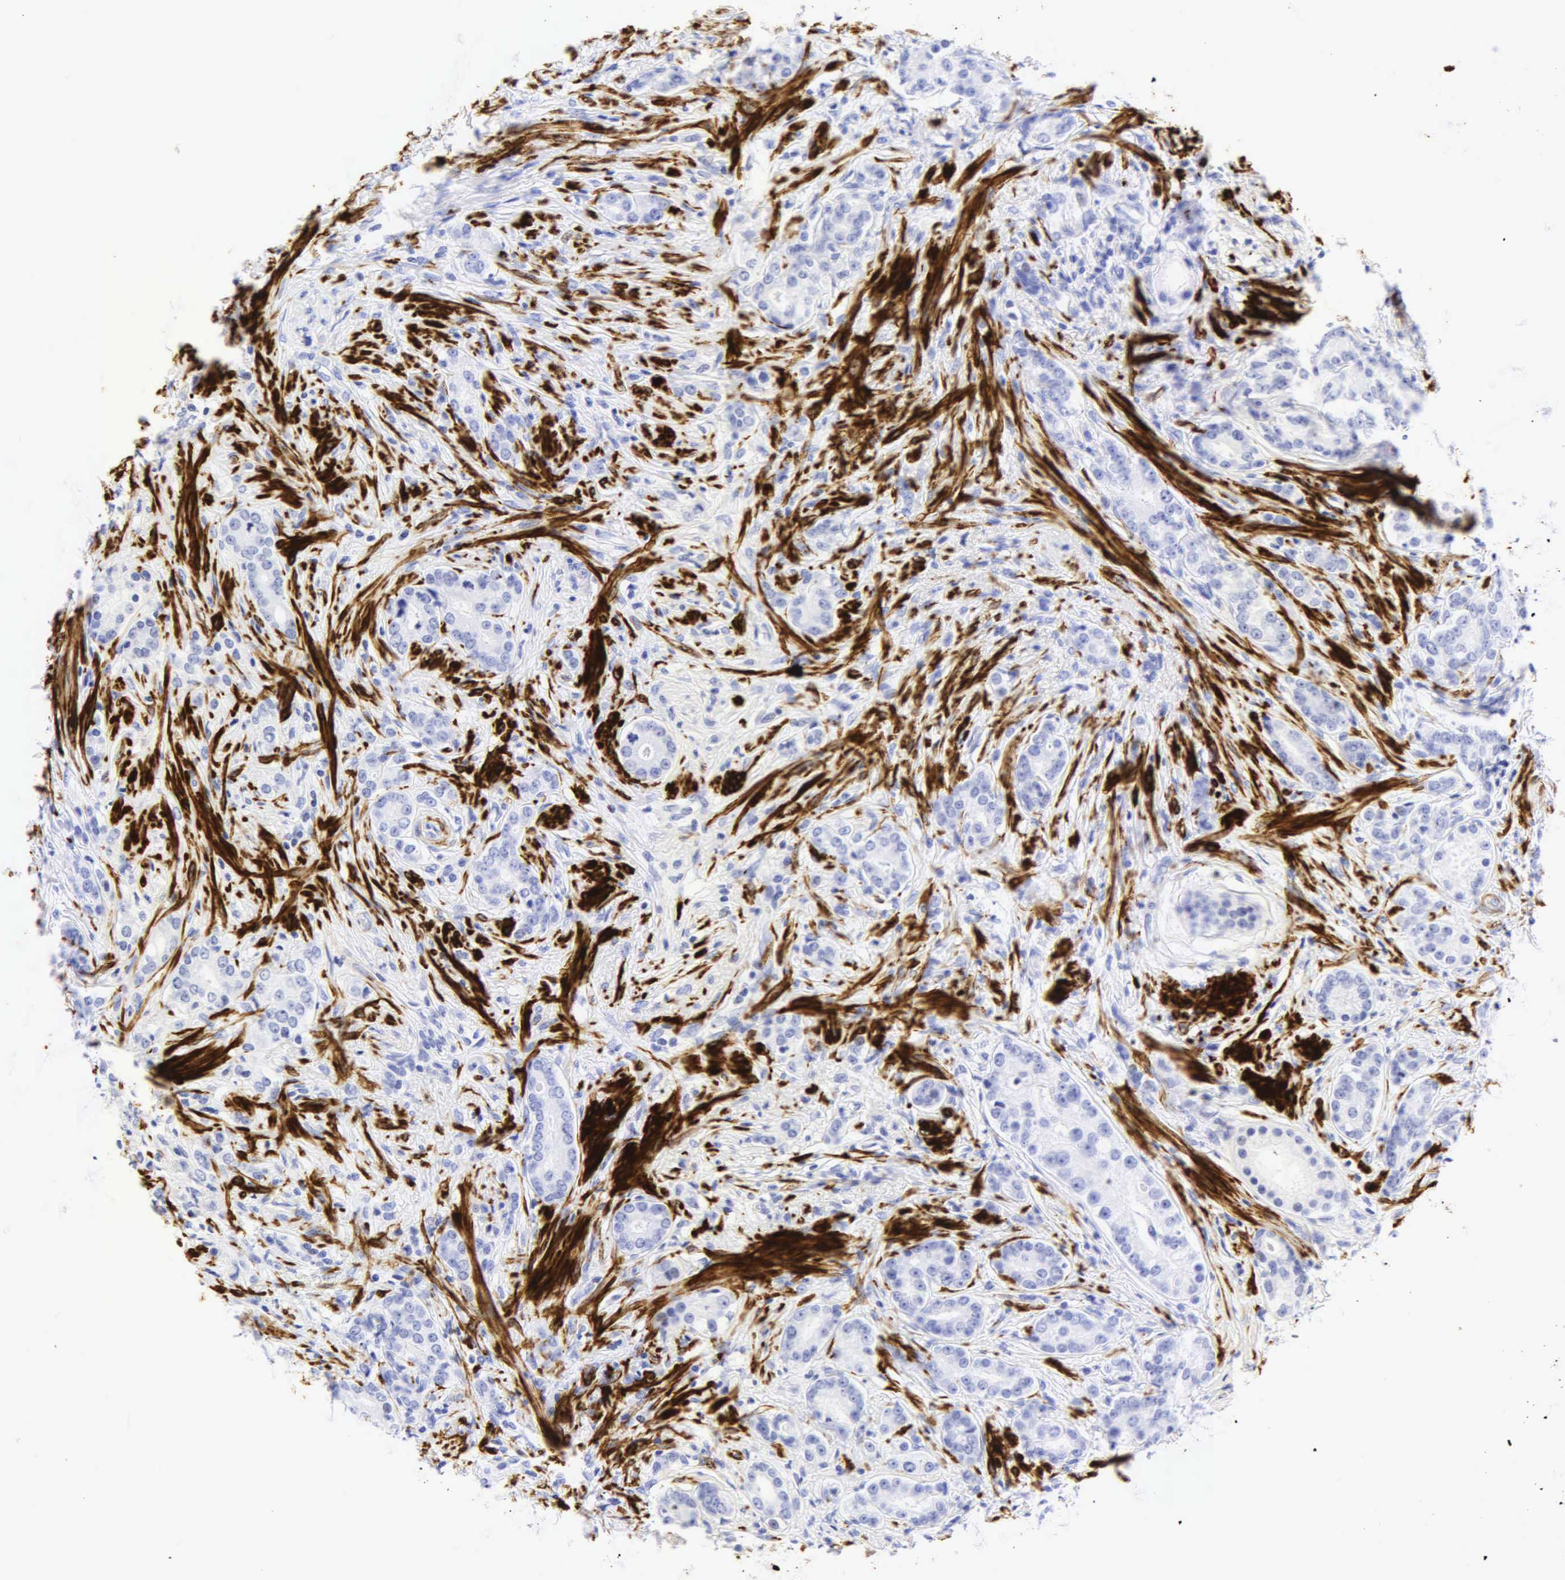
{"staining": {"intensity": "negative", "quantity": "none", "location": "none"}, "tissue": "prostate cancer", "cell_type": "Tumor cells", "image_type": "cancer", "snomed": [{"axis": "morphology", "description": "Adenocarcinoma, Medium grade"}, {"axis": "topography", "description": "Prostate"}], "caption": "There is no significant expression in tumor cells of prostate medium-grade adenocarcinoma. Nuclei are stained in blue.", "gene": "DES", "patient": {"sex": "male", "age": 59}}